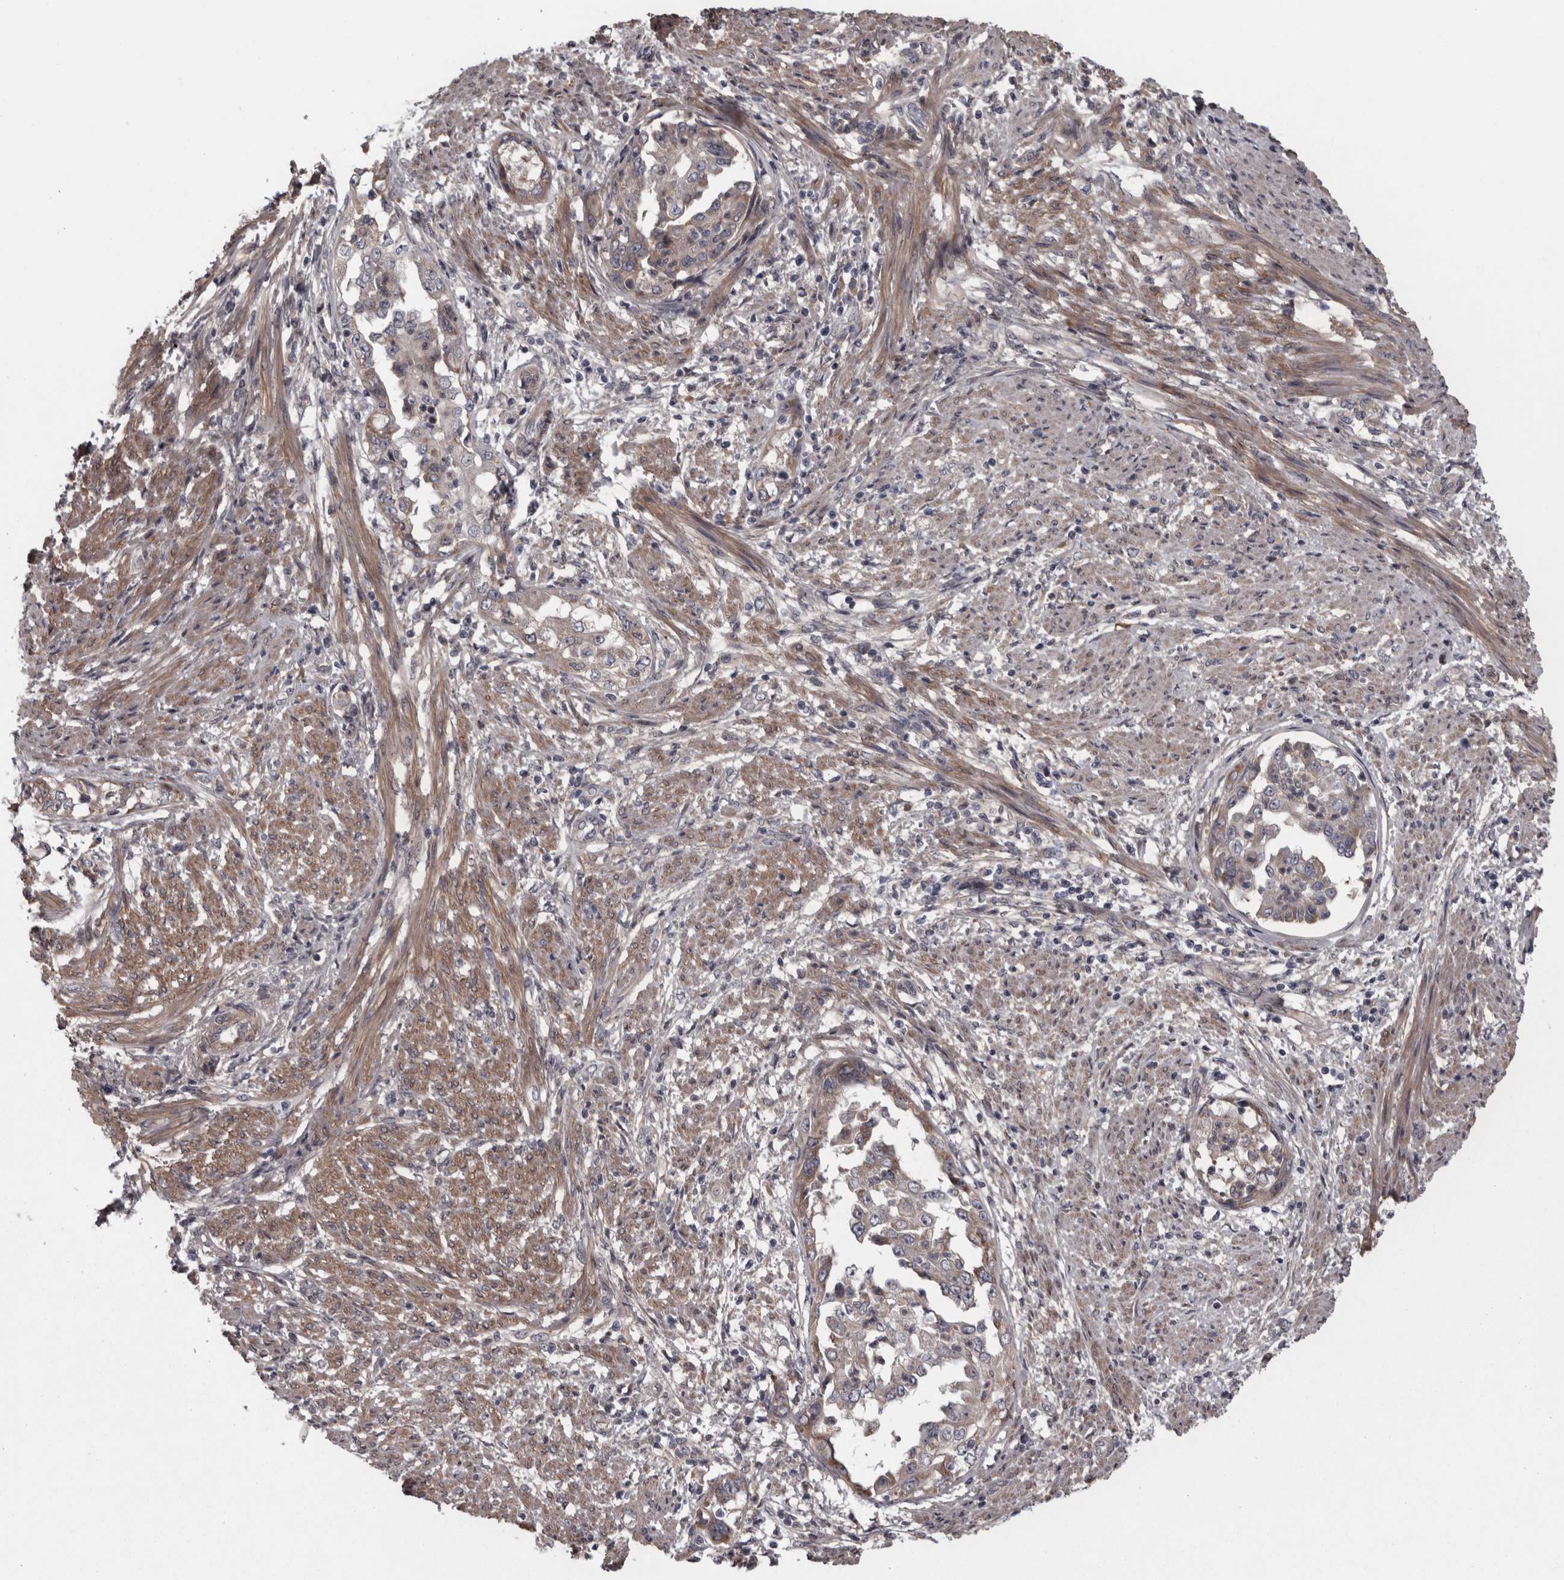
{"staining": {"intensity": "weak", "quantity": ">75%", "location": "cytoplasmic/membranous"}, "tissue": "endometrial cancer", "cell_type": "Tumor cells", "image_type": "cancer", "snomed": [{"axis": "morphology", "description": "Adenocarcinoma, NOS"}, {"axis": "topography", "description": "Endometrium"}], "caption": "Approximately >75% of tumor cells in endometrial adenocarcinoma show weak cytoplasmic/membranous protein staining as visualized by brown immunohistochemical staining.", "gene": "RSU1", "patient": {"sex": "female", "age": 85}}